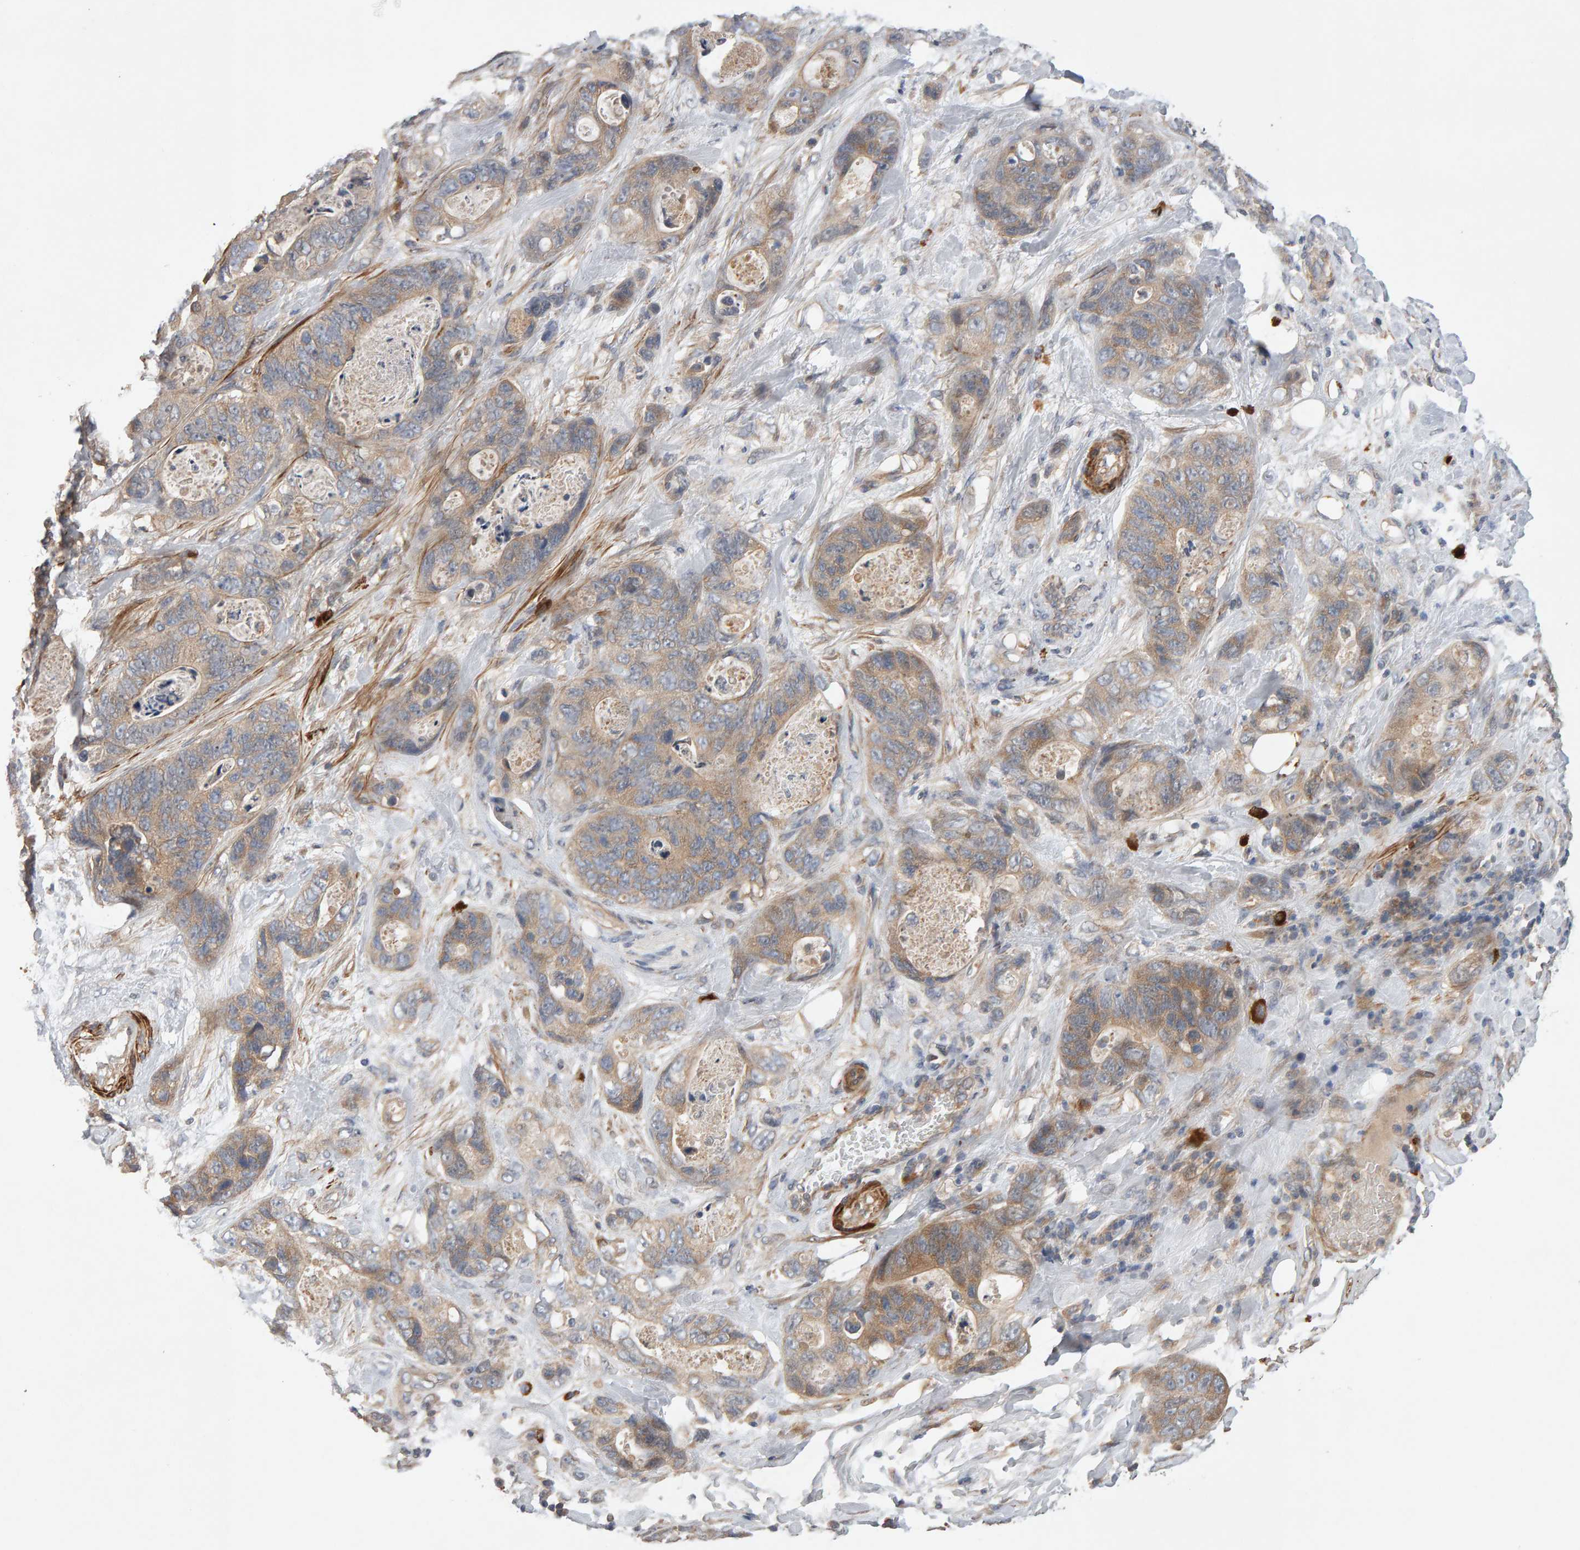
{"staining": {"intensity": "weak", "quantity": ">75%", "location": "cytoplasmic/membranous"}, "tissue": "stomach cancer", "cell_type": "Tumor cells", "image_type": "cancer", "snomed": [{"axis": "morphology", "description": "Normal tissue, NOS"}, {"axis": "morphology", "description": "Adenocarcinoma, NOS"}, {"axis": "topography", "description": "Stomach"}], "caption": "Stomach cancer (adenocarcinoma) stained with a protein marker shows weak staining in tumor cells.", "gene": "RNF19A", "patient": {"sex": "female", "age": 89}}